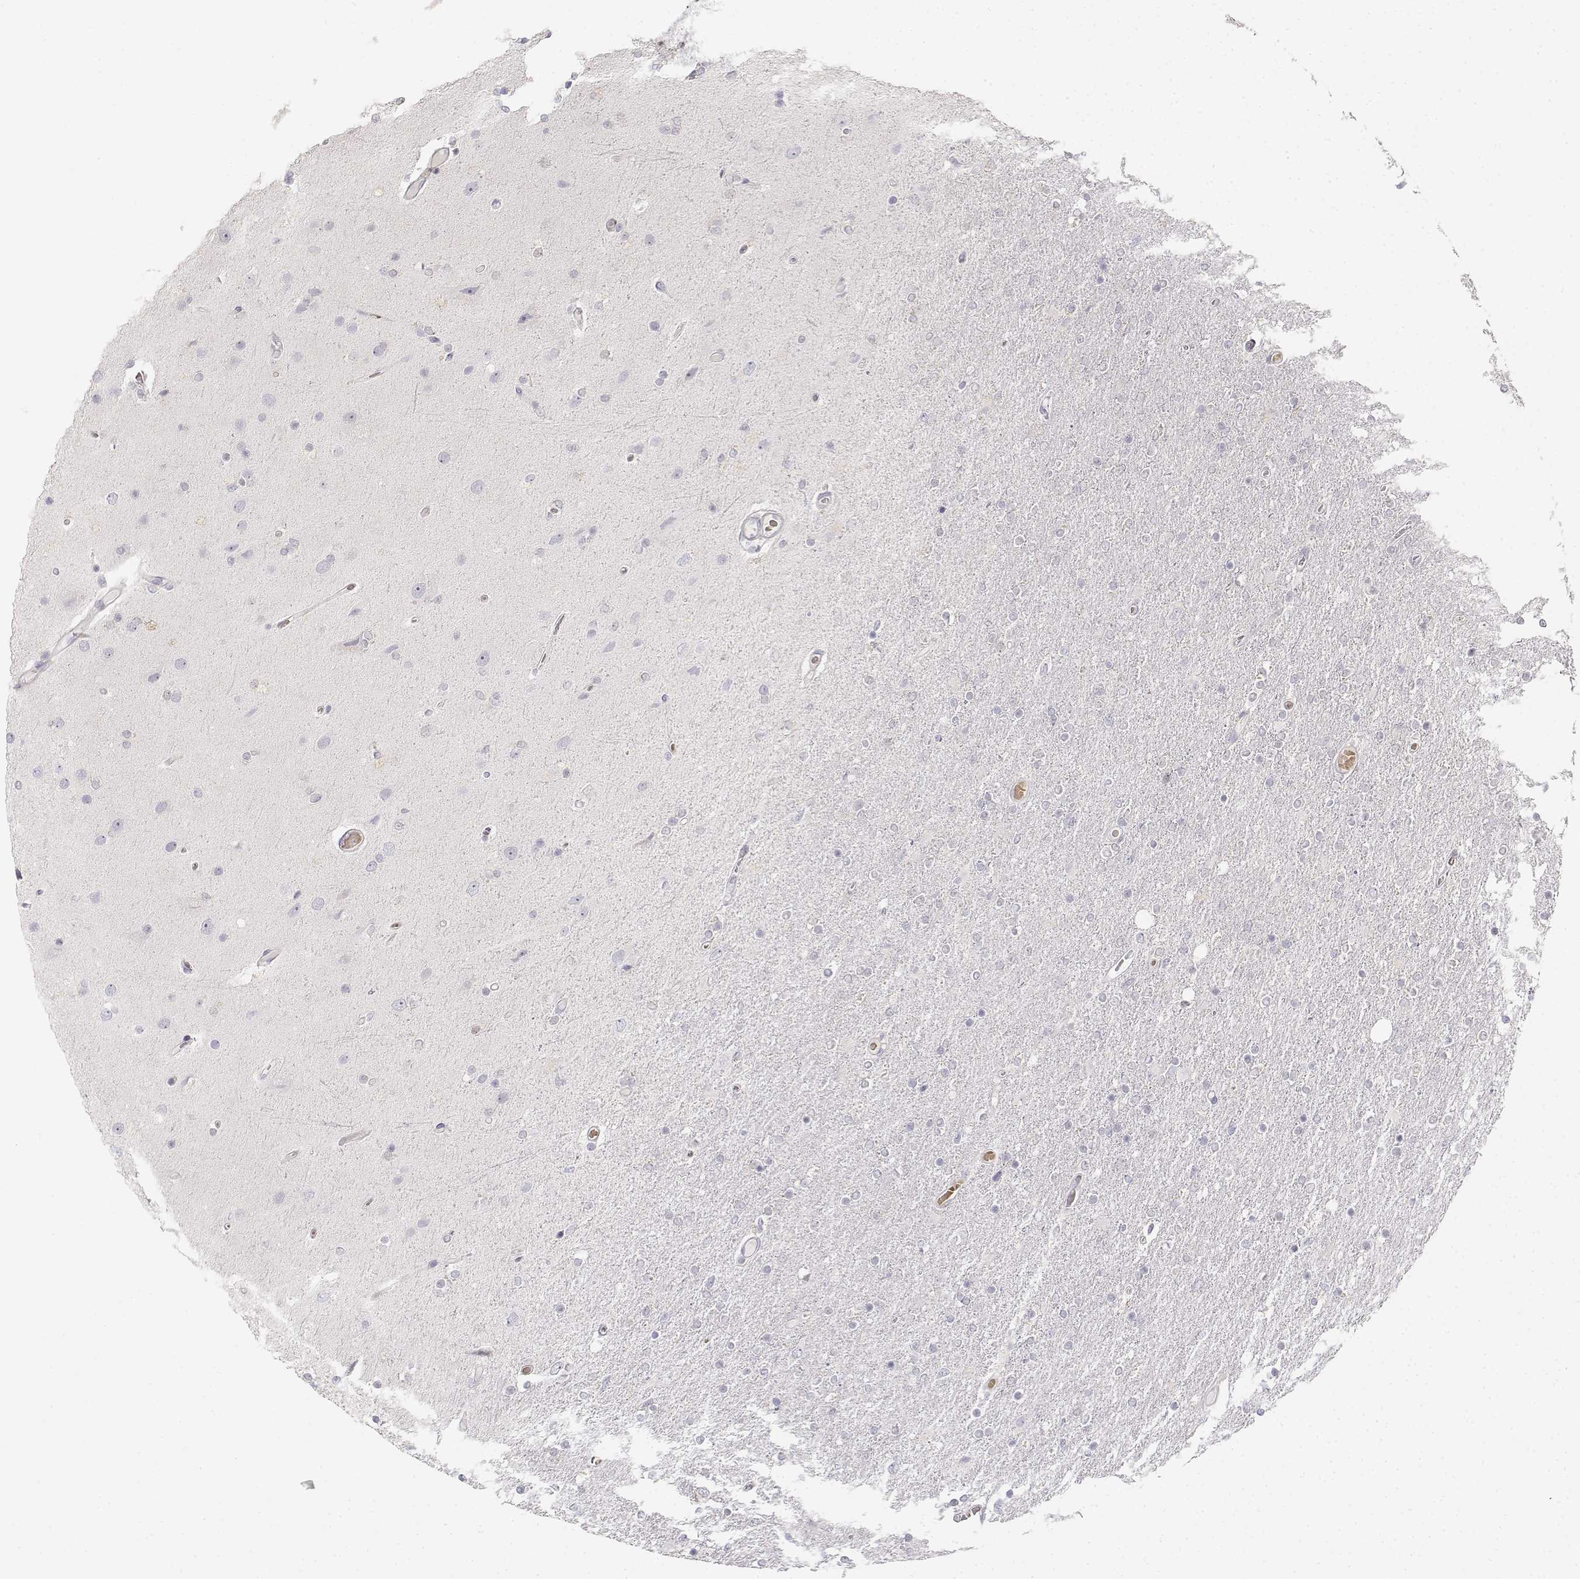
{"staining": {"intensity": "negative", "quantity": "none", "location": "none"}, "tissue": "glioma", "cell_type": "Tumor cells", "image_type": "cancer", "snomed": [{"axis": "morphology", "description": "Glioma, malignant, High grade"}, {"axis": "topography", "description": "Cerebral cortex"}], "caption": "Protein analysis of high-grade glioma (malignant) shows no significant expression in tumor cells.", "gene": "GLIPR1L2", "patient": {"sex": "male", "age": 70}}